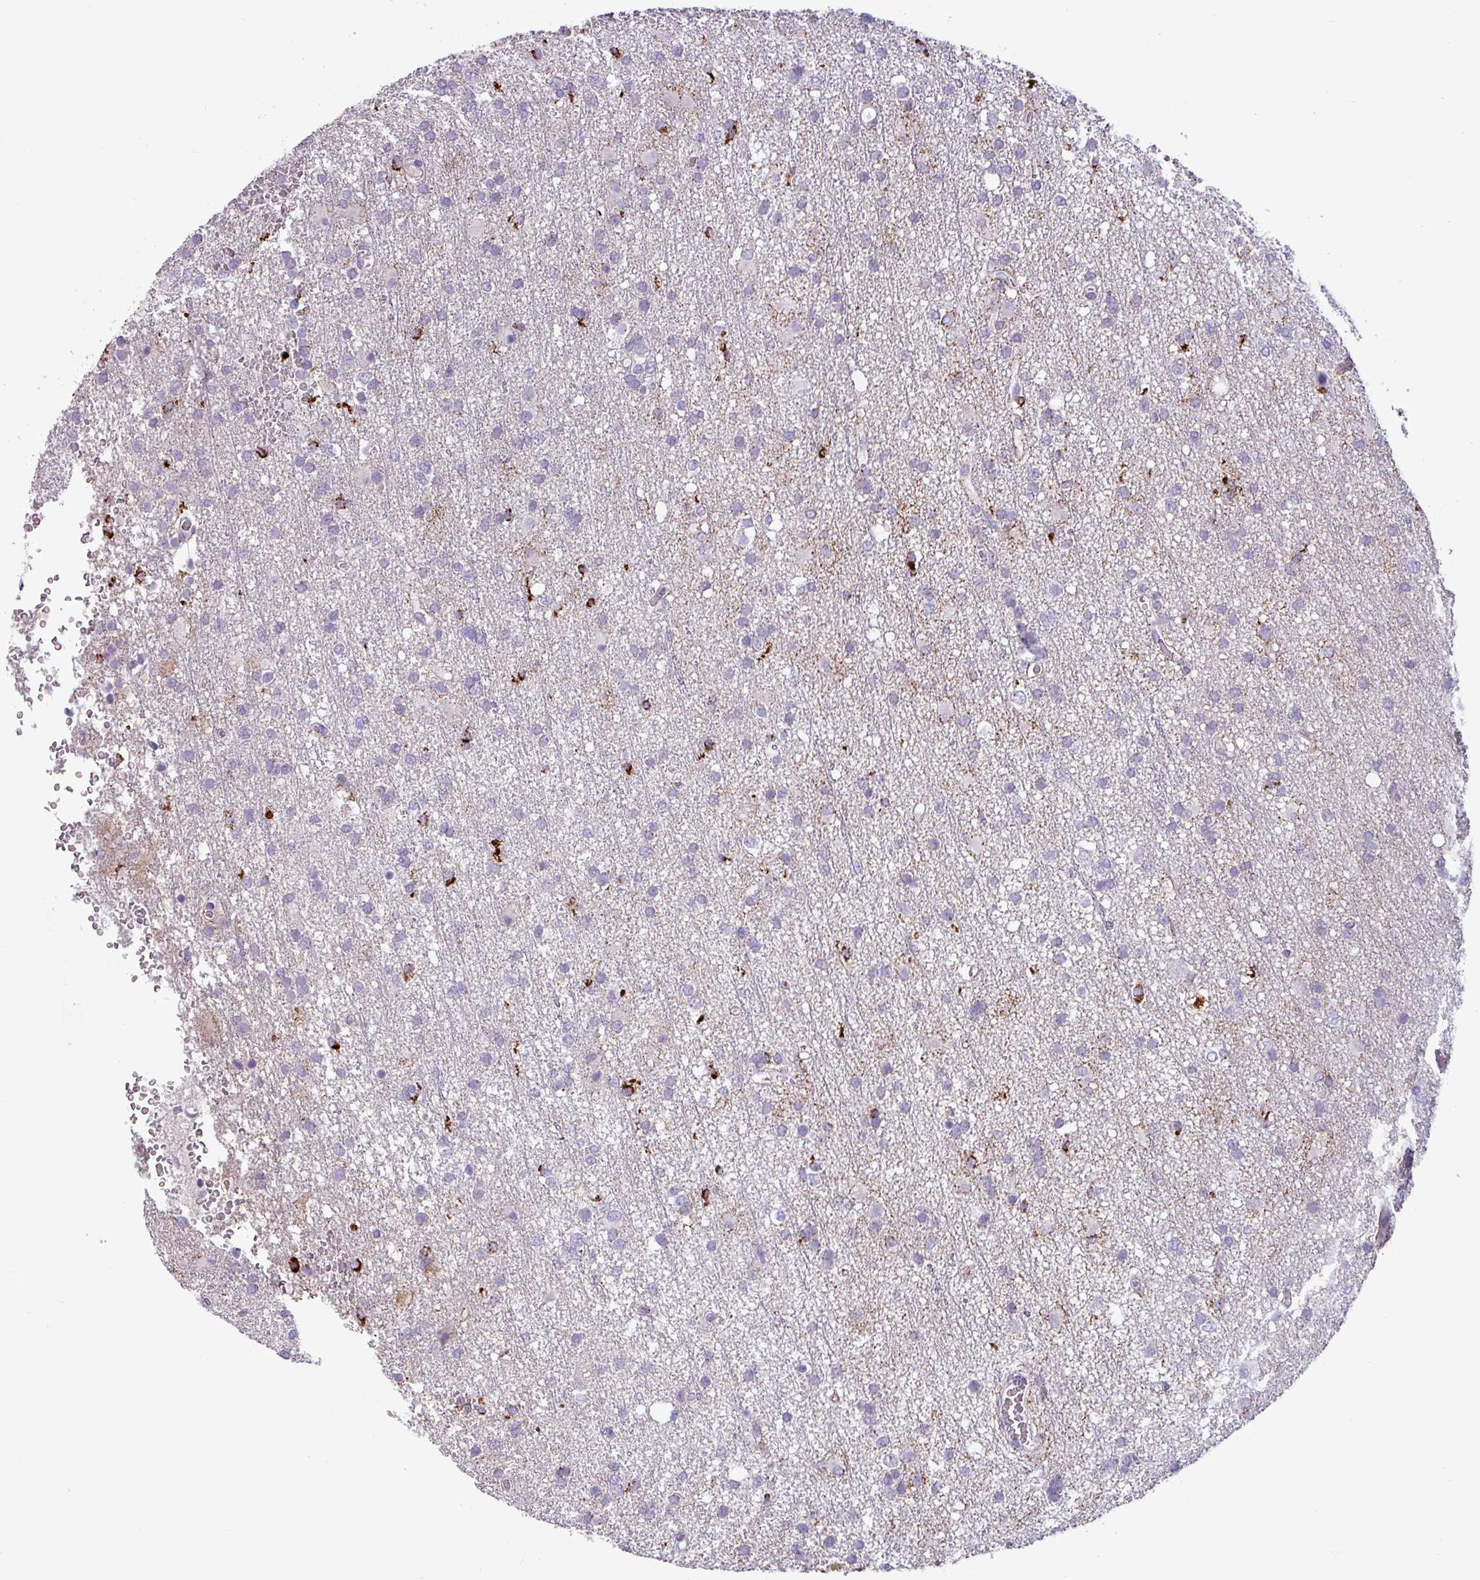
{"staining": {"intensity": "moderate", "quantity": "<25%", "location": "cytoplasmic/membranous"}, "tissue": "glioma", "cell_type": "Tumor cells", "image_type": "cancer", "snomed": [{"axis": "morphology", "description": "Glioma, malignant, High grade"}, {"axis": "topography", "description": "Brain"}], "caption": "IHC photomicrograph of human glioma stained for a protein (brown), which exhibits low levels of moderate cytoplasmic/membranous staining in about <25% of tumor cells.", "gene": "PLIN2", "patient": {"sex": "female", "age": 74}}